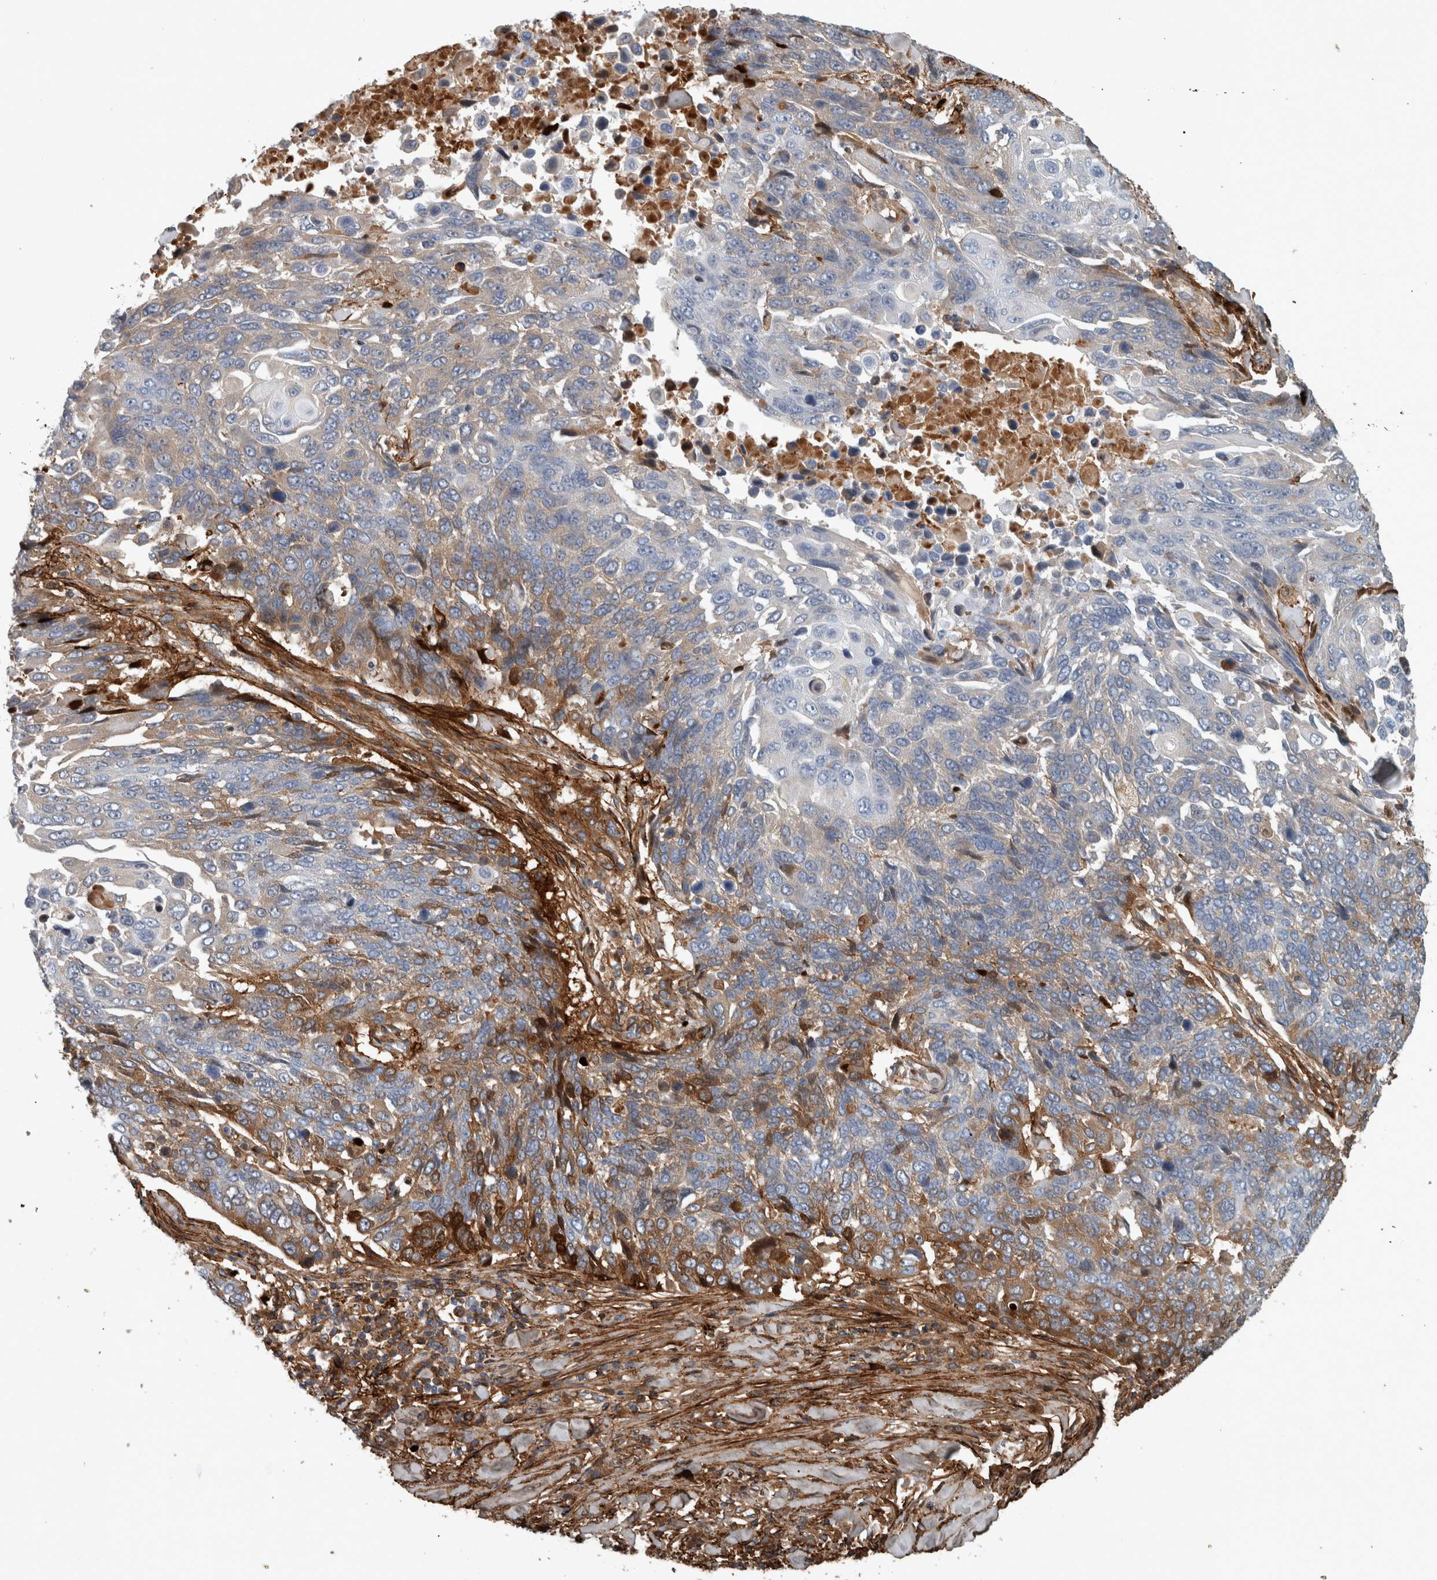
{"staining": {"intensity": "moderate", "quantity": "25%-75%", "location": "cytoplasmic/membranous"}, "tissue": "lung cancer", "cell_type": "Tumor cells", "image_type": "cancer", "snomed": [{"axis": "morphology", "description": "Squamous cell carcinoma, NOS"}, {"axis": "topography", "description": "Lung"}], "caption": "This image exhibits immunohistochemistry staining of human squamous cell carcinoma (lung), with medium moderate cytoplasmic/membranous positivity in about 25%-75% of tumor cells.", "gene": "FN1", "patient": {"sex": "male", "age": 66}}